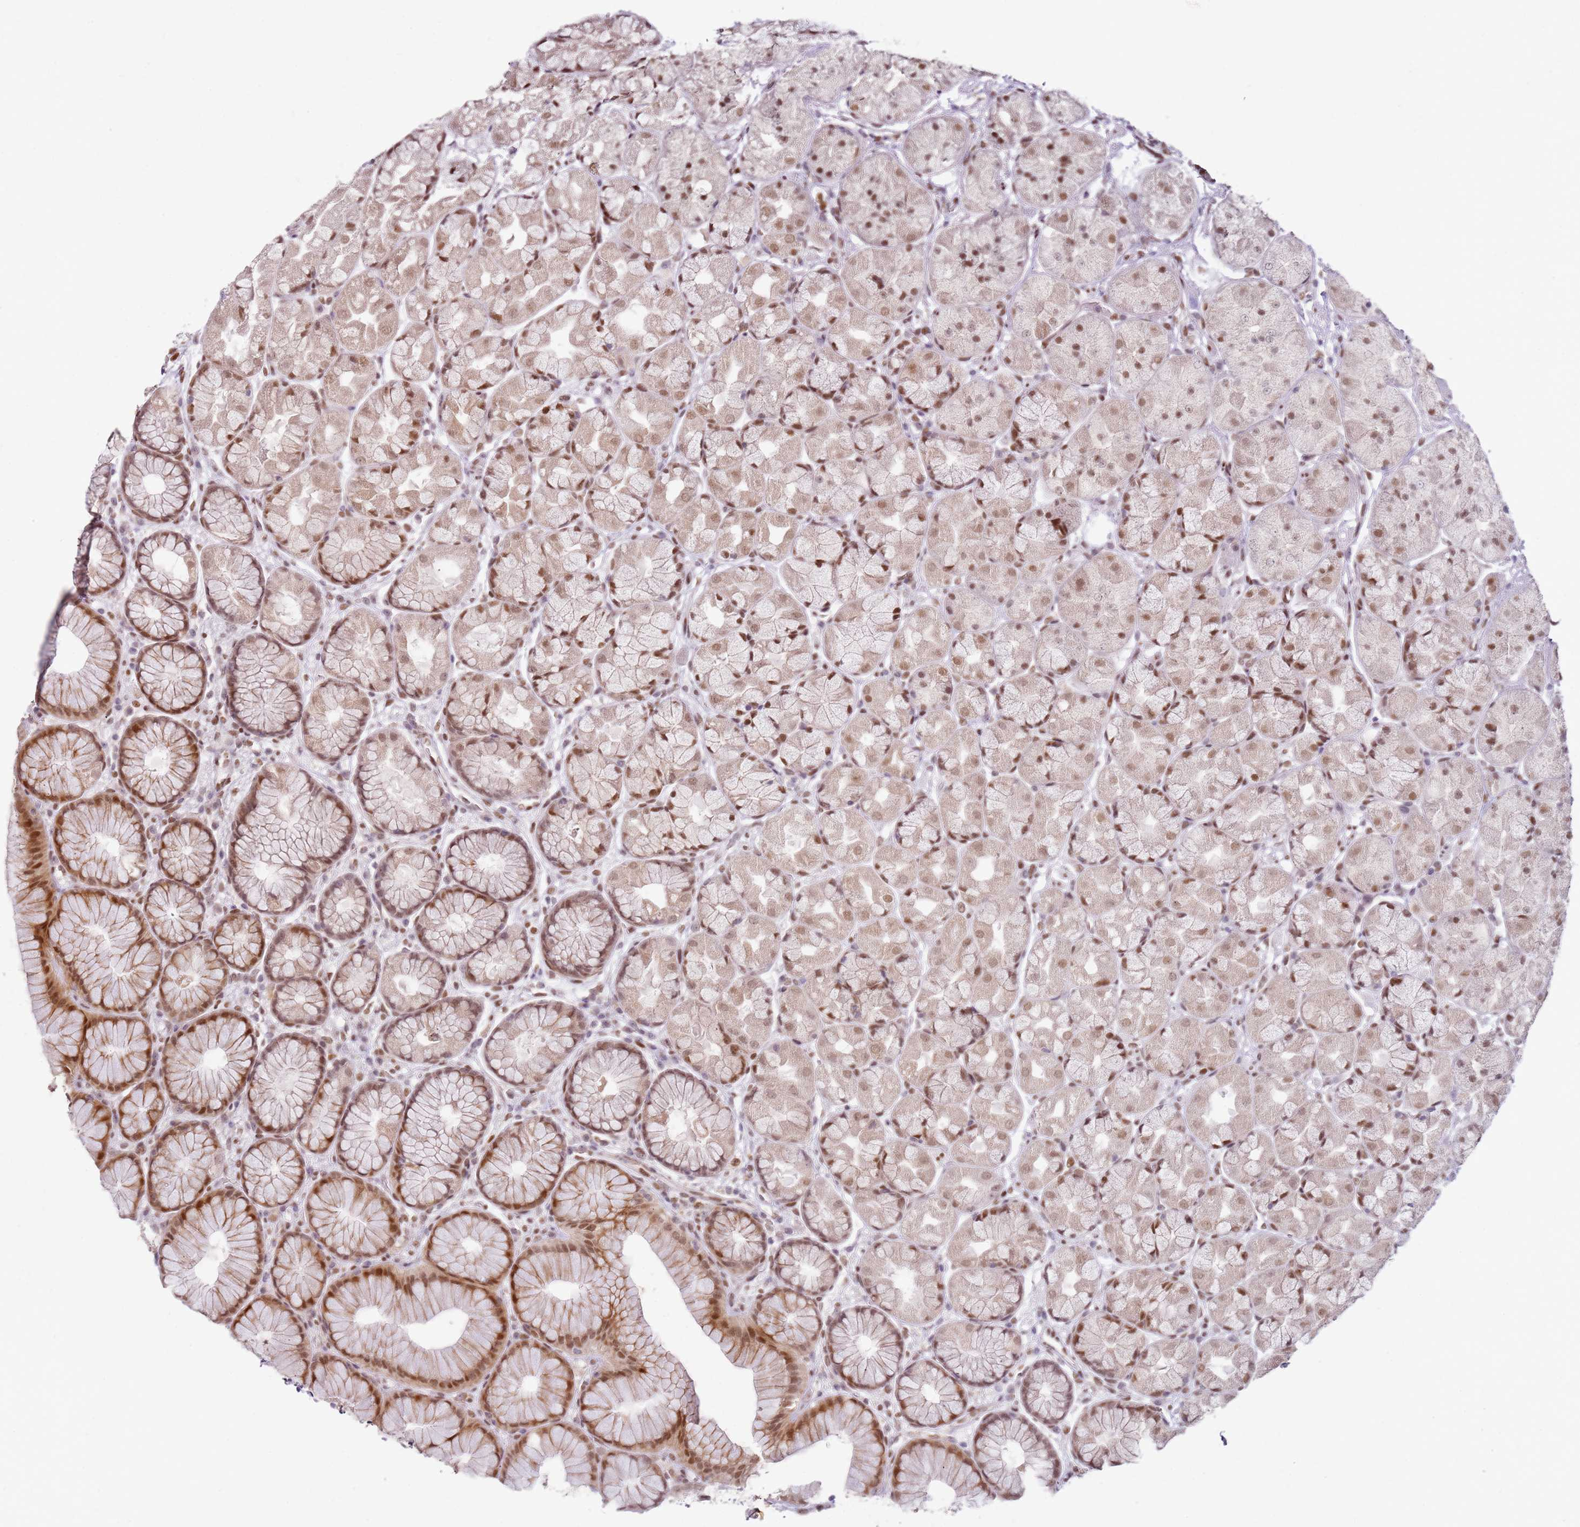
{"staining": {"intensity": "moderate", "quantity": ">75%", "location": "nuclear"}, "tissue": "stomach", "cell_type": "Glandular cells", "image_type": "normal", "snomed": [{"axis": "morphology", "description": "Normal tissue, NOS"}, {"axis": "topography", "description": "Stomach"}], "caption": "Unremarkable stomach reveals moderate nuclear positivity in approximately >75% of glandular cells.", "gene": "PHC2", "patient": {"sex": "male", "age": 57}}